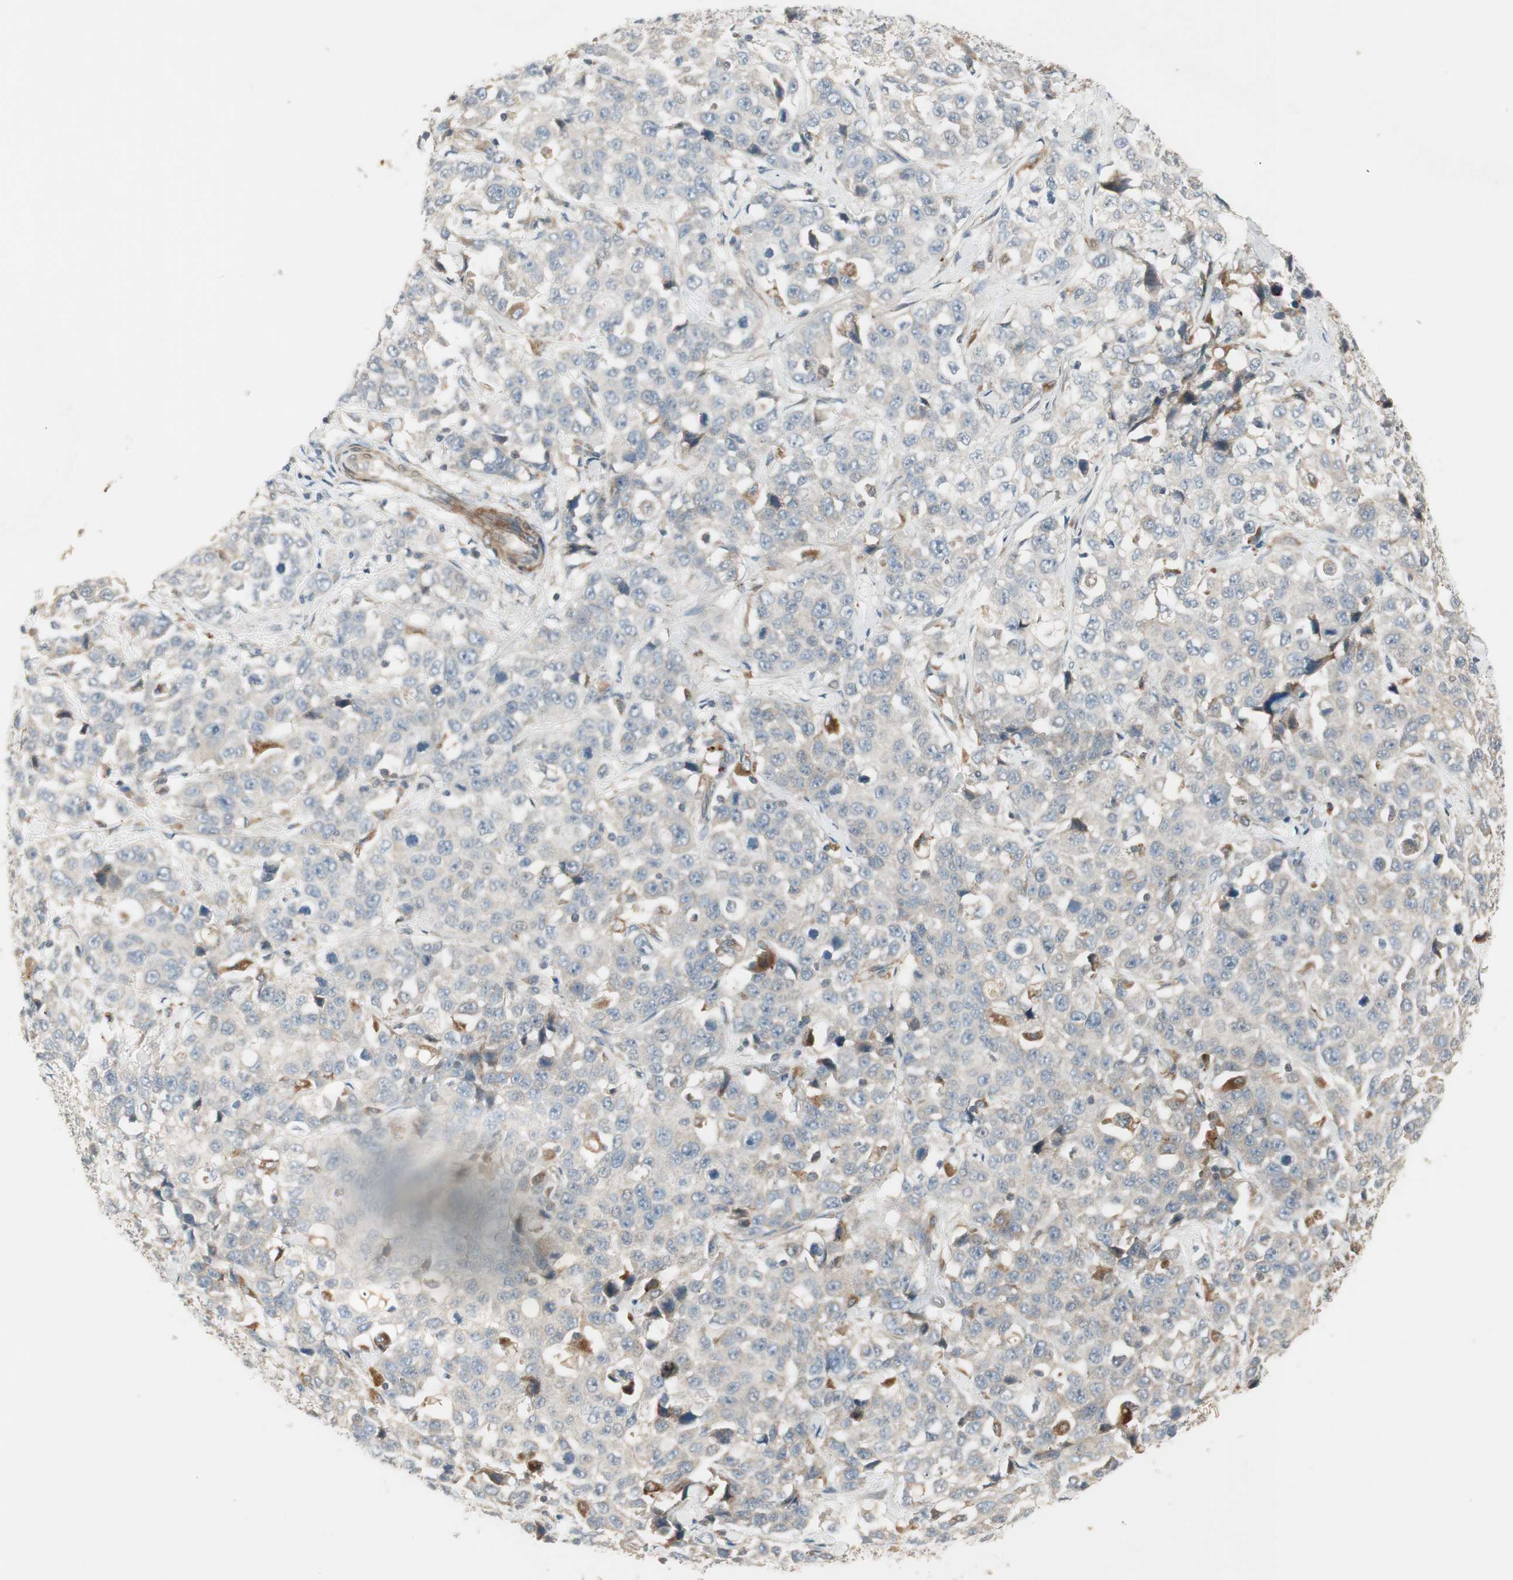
{"staining": {"intensity": "negative", "quantity": "none", "location": "none"}, "tissue": "stomach cancer", "cell_type": "Tumor cells", "image_type": "cancer", "snomed": [{"axis": "morphology", "description": "Normal tissue, NOS"}, {"axis": "morphology", "description": "Adenocarcinoma, NOS"}, {"axis": "topography", "description": "Stomach"}], "caption": "Adenocarcinoma (stomach) was stained to show a protein in brown. There is no significant expression in tumor cells.", "gene": "SFRP1", "patient": {"sex": "male", "age": 48}}